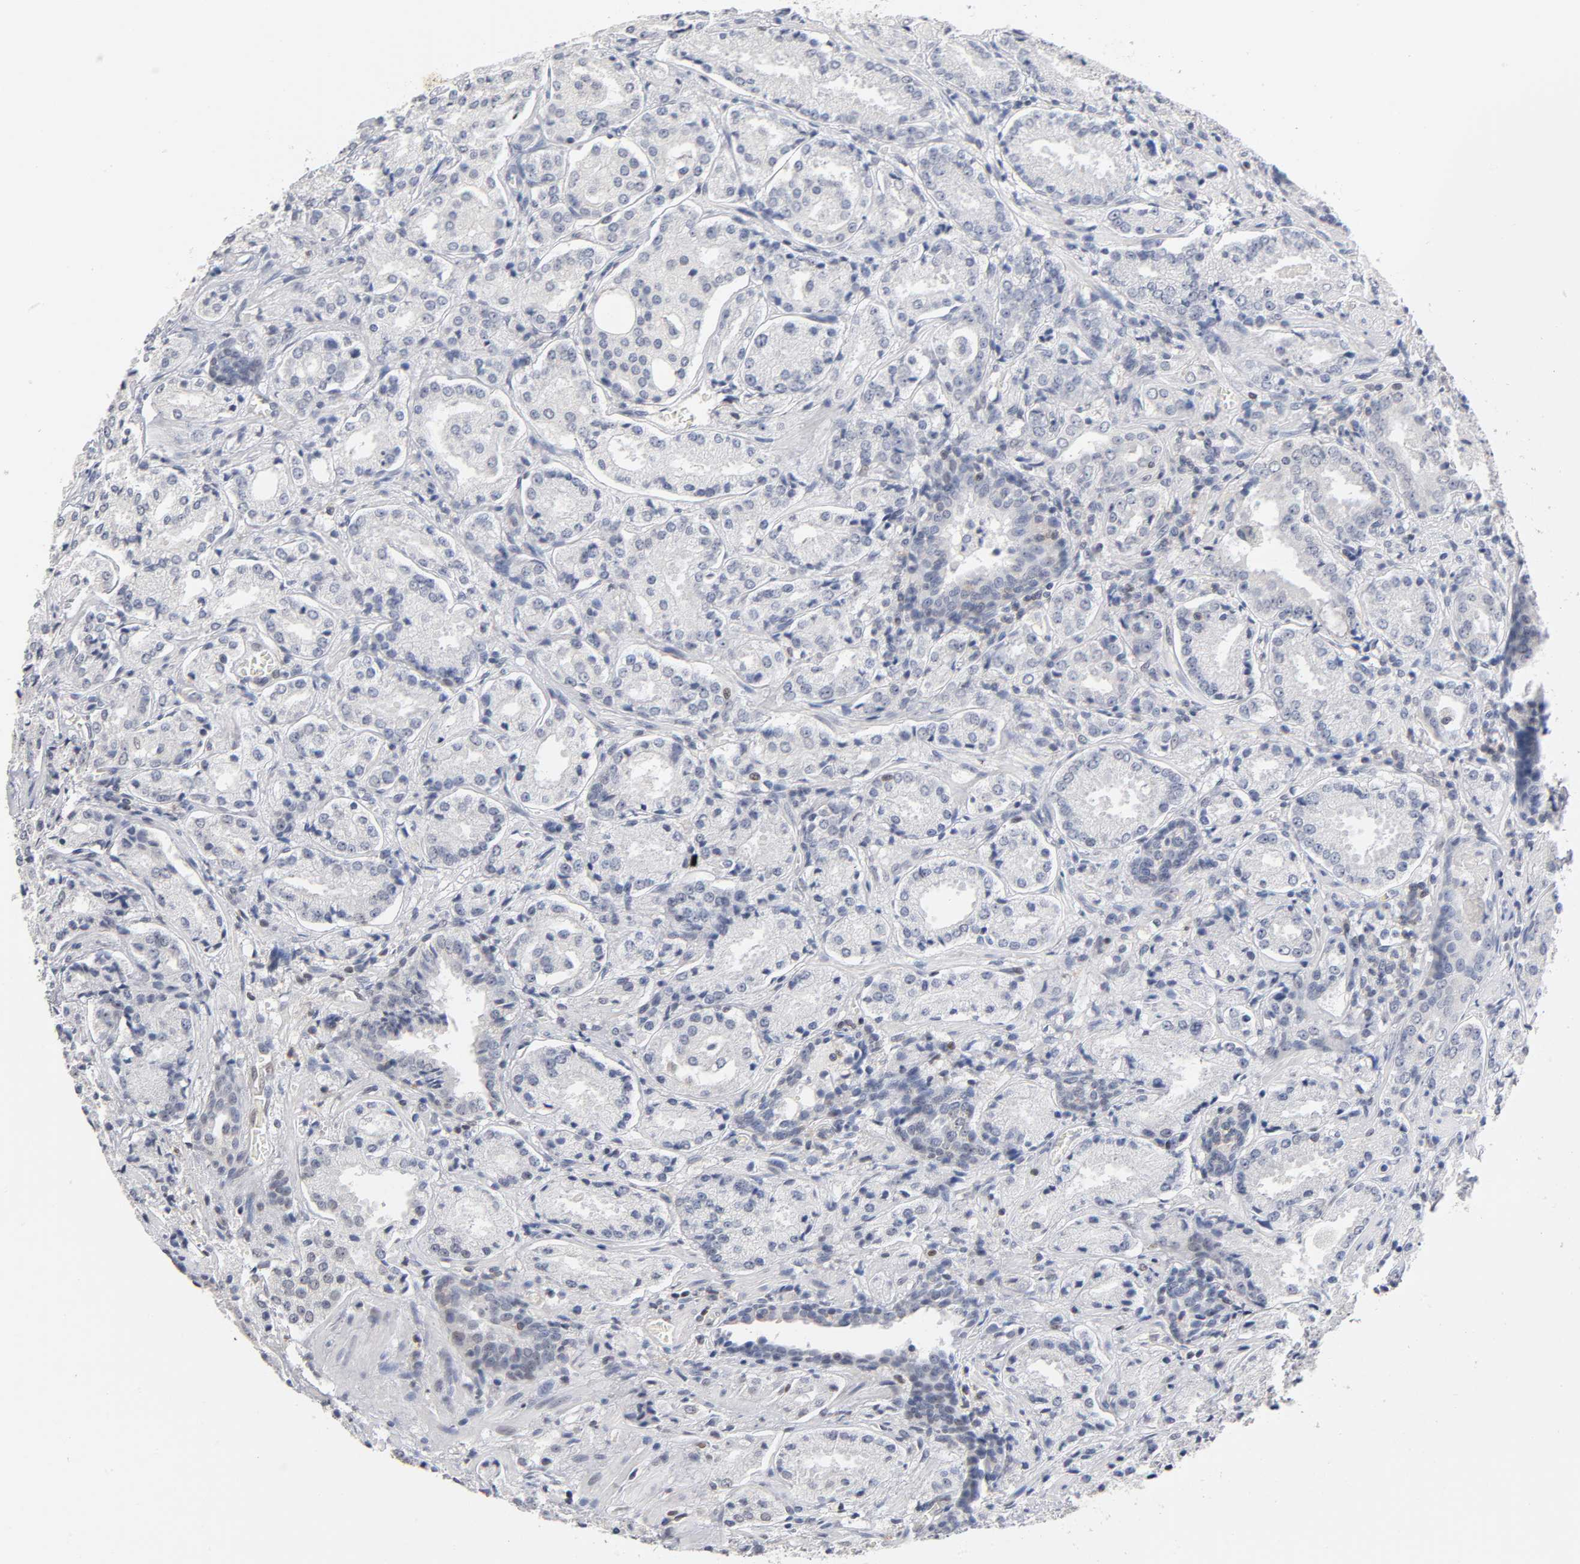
{"staining": {"intensity": "negative", "quantity": "none", "location": "none"}, "tissue": "prostate cancer", "cell_type": "Tumor cells", "image_type": "cancer", "snomed": [{"axis": "morphology", "description": "Adenocarcinoma, High grade"}, {"axis": "topography", "description": "Prostate"}], "caption": "Immunohistochemical staining of prostate cancer (high-grade adenocarcinoma) displays no significant staining in tumor cells.", "gene": "NFATC1", "patient": {"sex": "male", "age": 58}}